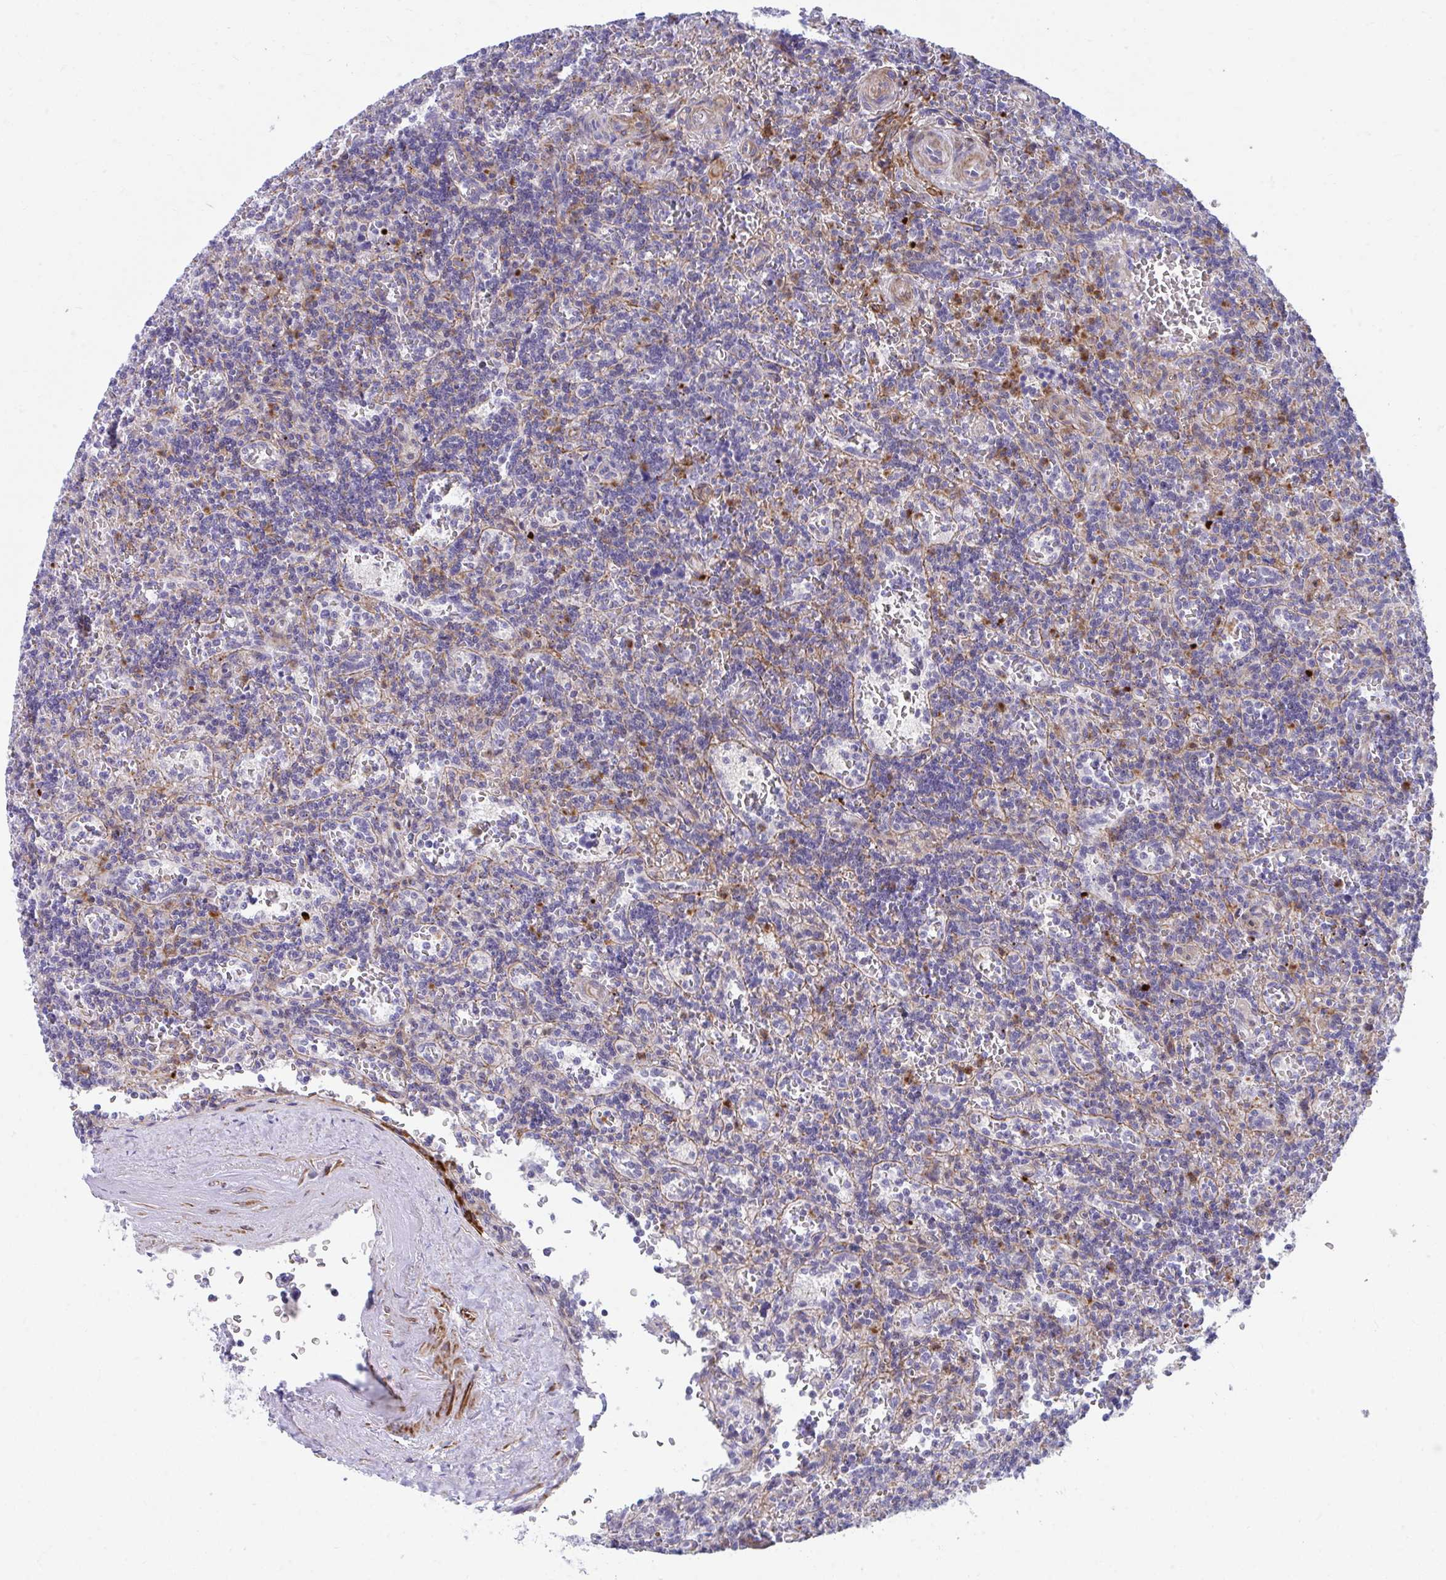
{"staining": {"intensity": "negative", "quantity": "none", "location": "none"}, "tissue": "lymphoma", "cell_type": "Tumor cells", "image_type": "cancer", "snomed": [{"axis": "morphology", "description": "Malignant lymphoma, non-Hodgkin's type, Low grade"}, {"axis": "topography", "description": "Spleen"}], "caption": "A photomicrograph of human low-grade malignant lymphoma, non-Hodgkin's type is negative for staining in tumor cells.", "gene": "CSTB", "patient": {"sex": "male", "age": 73}}